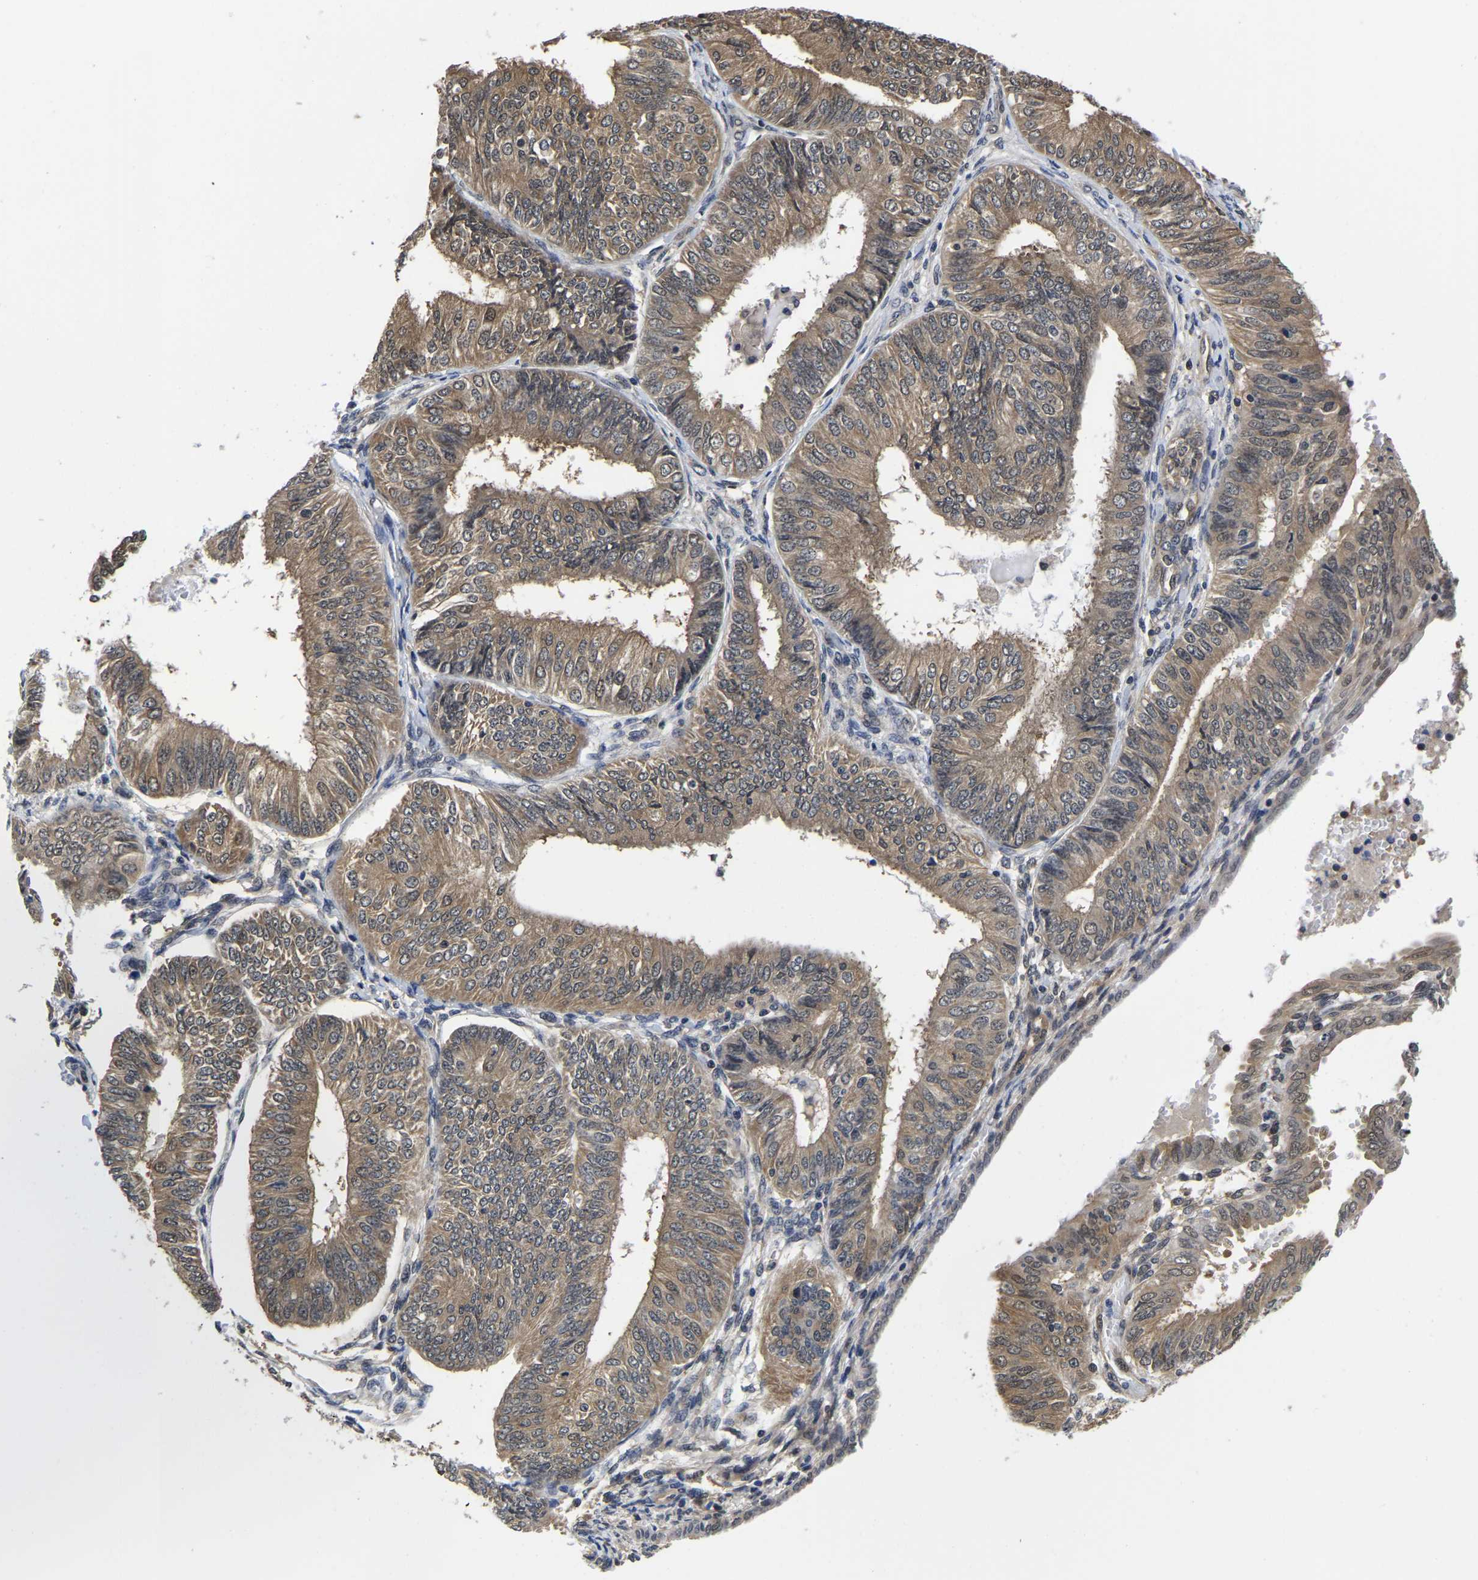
{"staining": {"intensity": "moderate", "quantity": ">75%", "location": "cytoplasmic/membranous,nuclear"}, "tissue": "endometrial cancer", "cell_type": "Tumor cells", "image_type": "cancer", "snomed": [{"axis": "morphology", "description": "Adenocarcinoma, NOS"}, {"axis": "topography", "description": "Endometrium"}], "caption": "High-power microscopy captured an IHC histopathology image of endometrial cancer (adenocarcinoma), revealing moderate cytoplasmic/membranous and nuclear expression in about >75% of tumor cells.", "gene": "MCOLN2", "patient": {"sex": "female", "age": 58}}